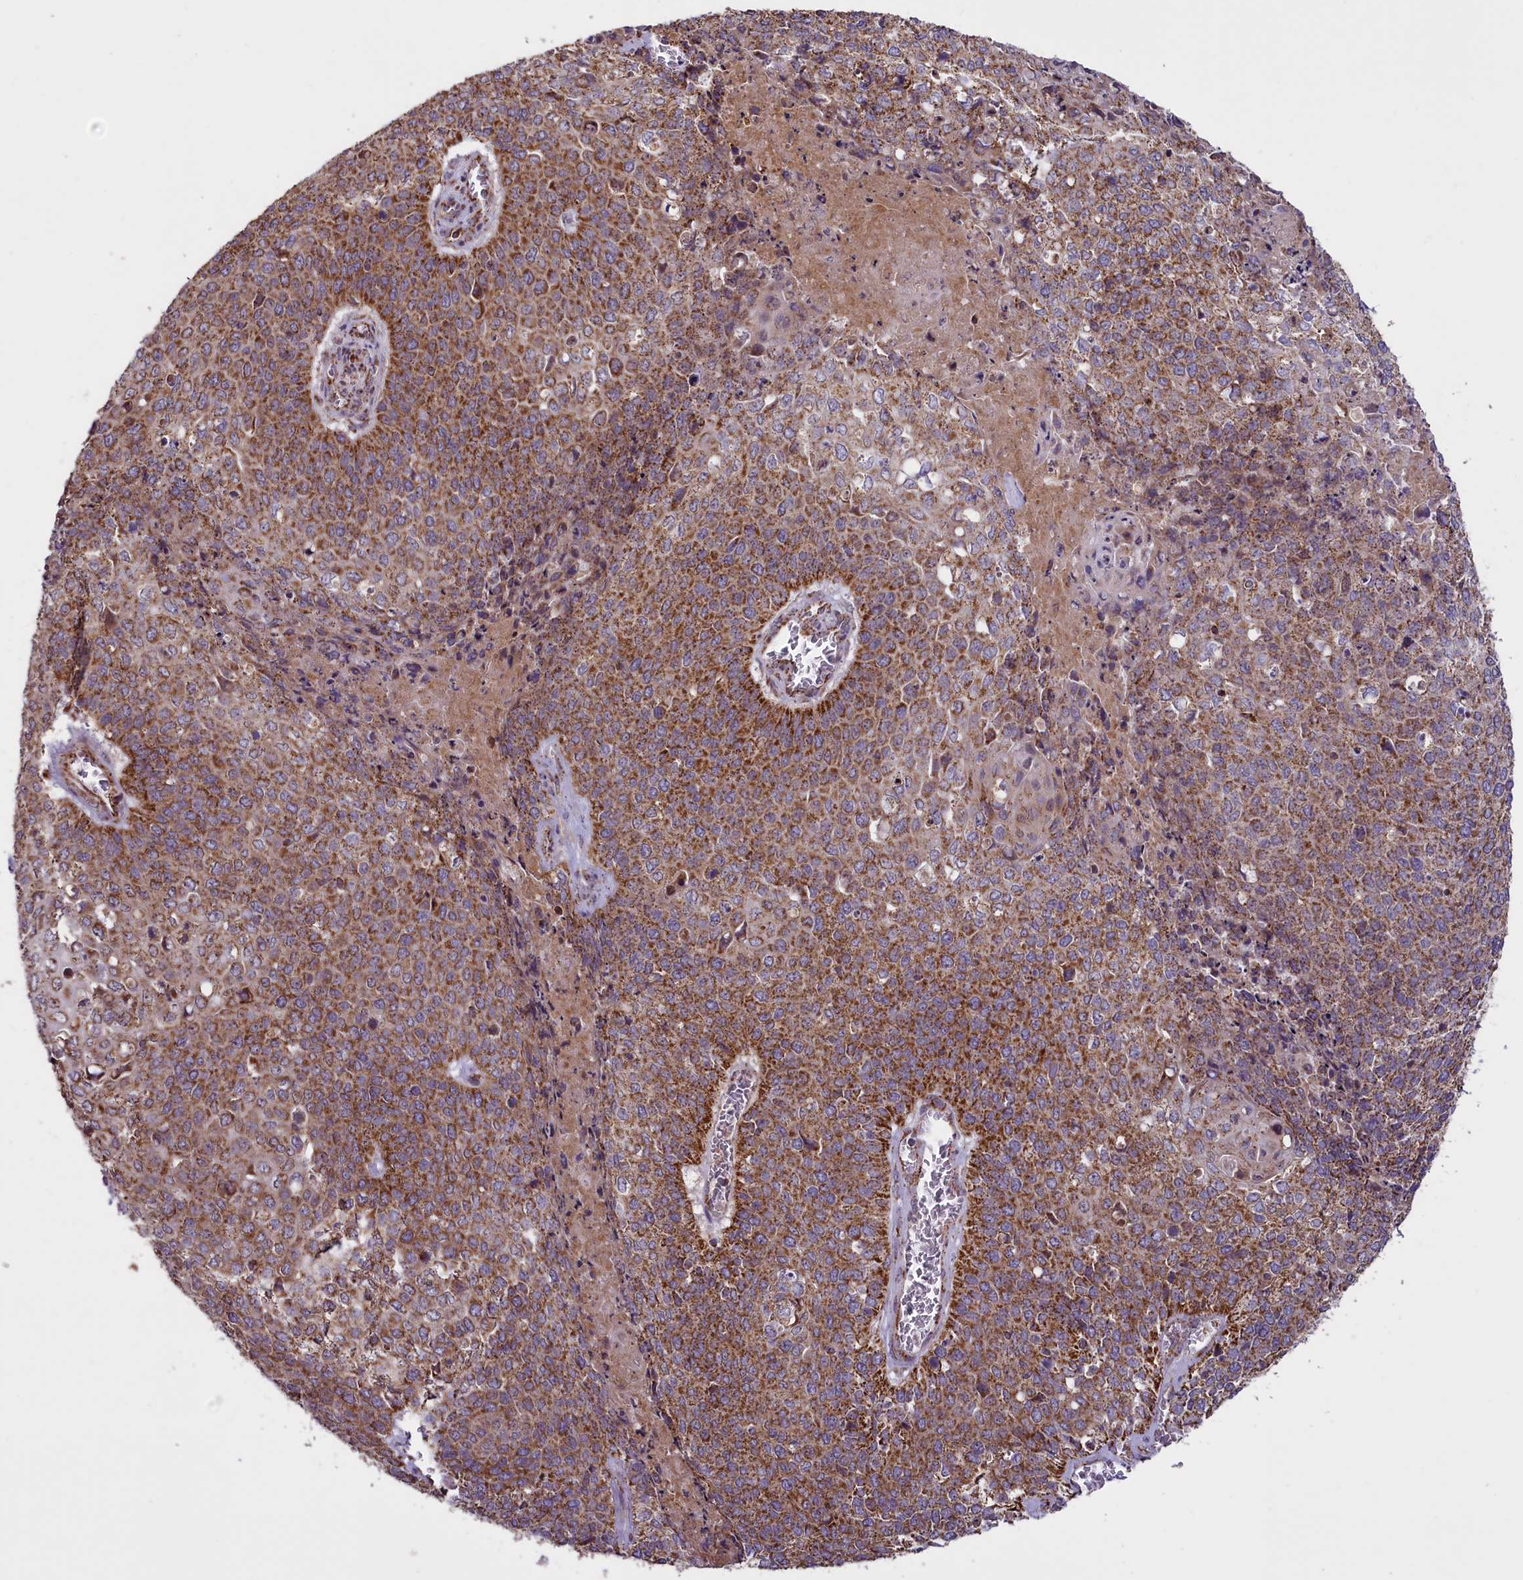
{"staining": {"intensity": "moderate", "quantity": ">75%", "location": "cytoplasmic/membranous"}, "tissue": "cervical cancer", "cell_type": "Tumor cells", "image_type": "cancer", "snomed": [{"axis": "morphology", "description": "Squamous cell carcinoma, NOS"}, {"axis": "topography", "description": "Cervix"}], "caption": "Tumor cells exhibit medium levels of moderate cytoplasmic/membranous staining in approximately >75% of cells in cervical squamous cell carcinoma.", "gene": "GLRX5", "patient": {"sex": "female", "age": 39}}